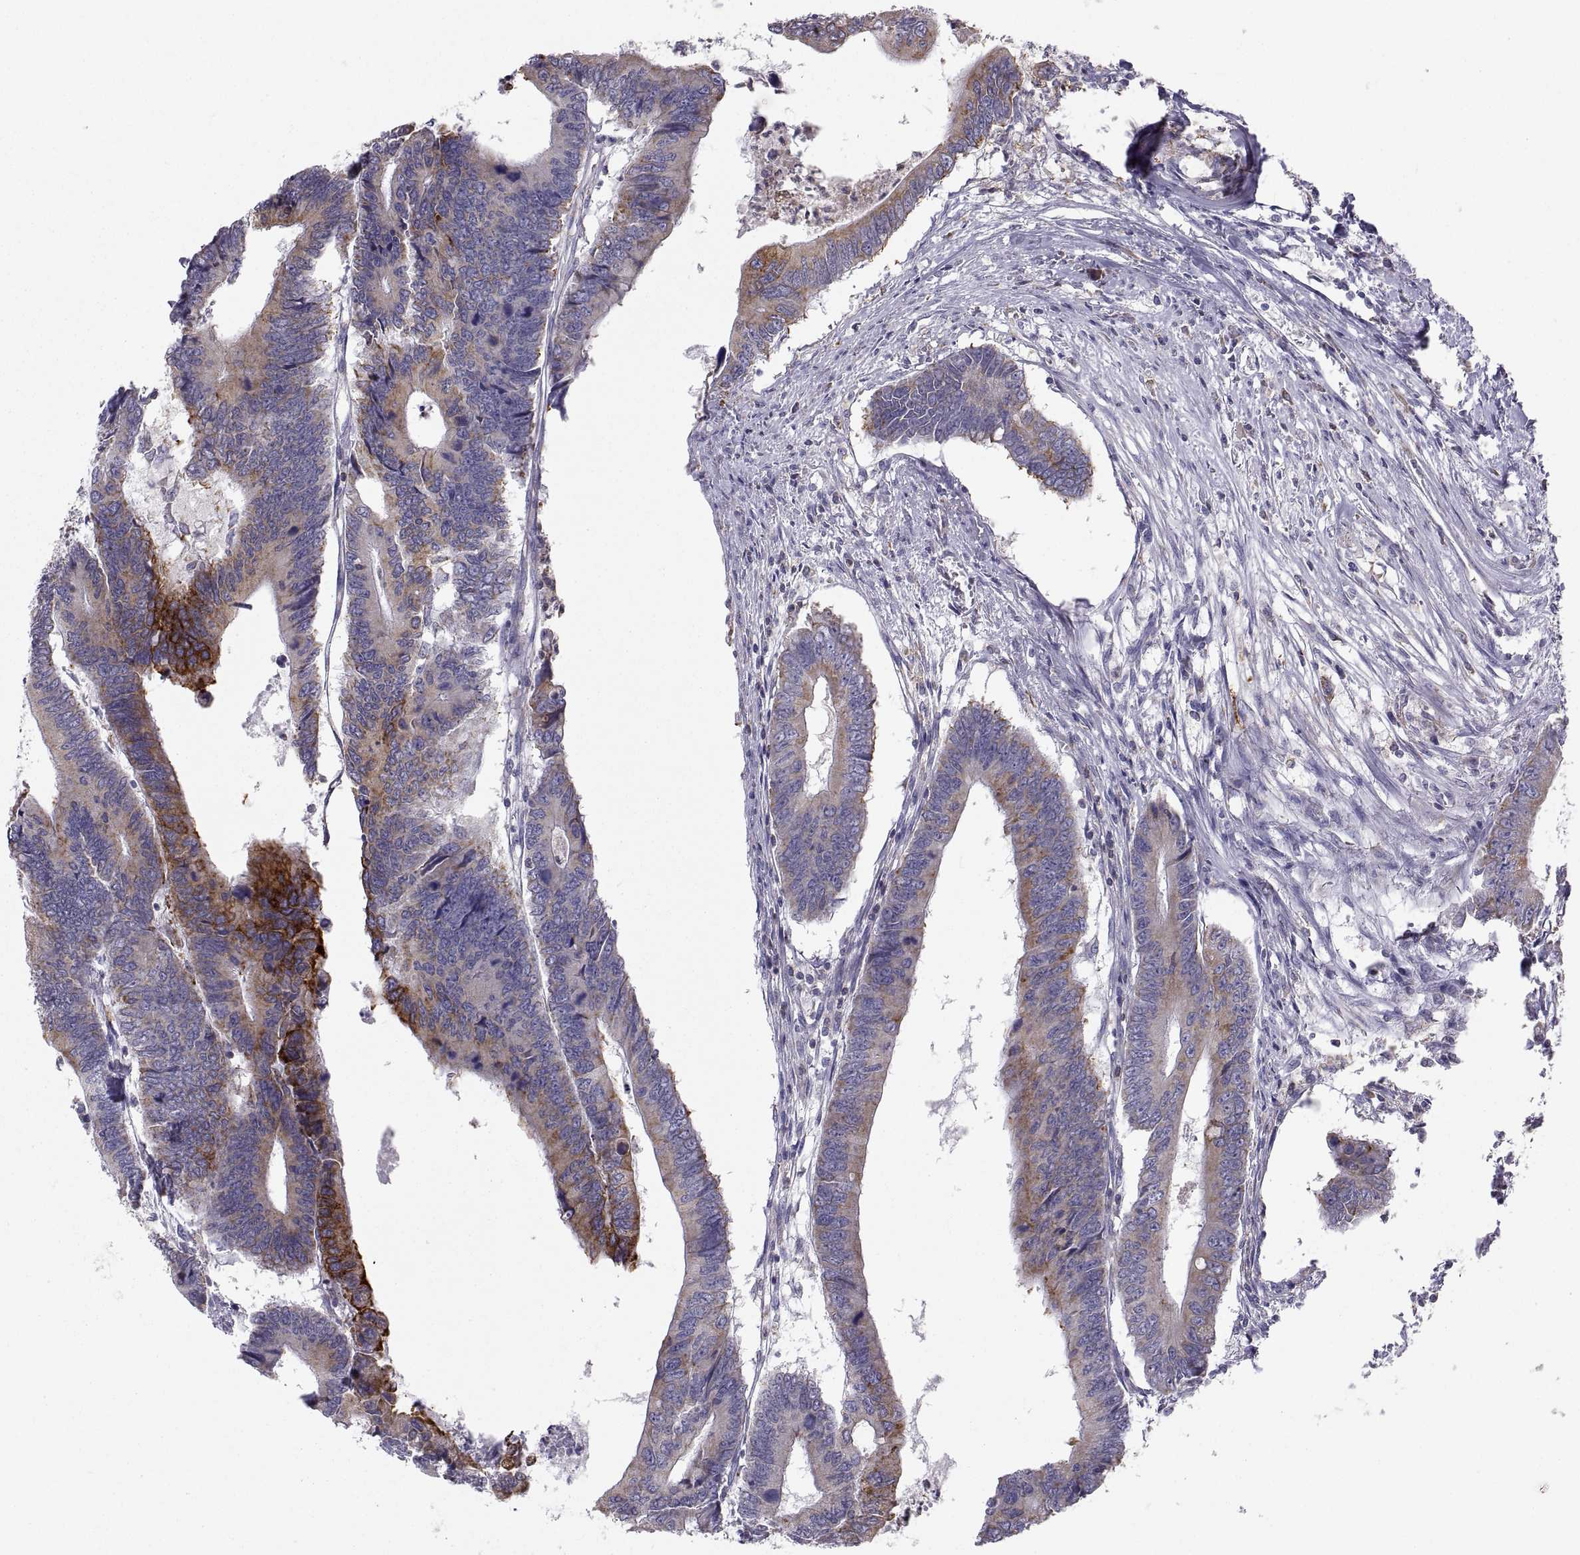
{"staining": {"intensity": "strong", "quantity": "<25%", "location": "cytoplasmic/membranous"}, "tissue": "colorectal cancer", "cell_type": "Tumor cells", "image_type": "cancer", "snomed": [{"axis": "morphology", "description": "Adenocarcinoma, NOS"}, {"axis": "topography", "description": "Colon"}], "caption": "Human adenocarcinoma (colorectal) stained for a protein (brown) displays strong cytoplasmic/membranous positive staining in approximately <25% of tumor cells.", "gene": "ERO1A", "patient": {"sex": "male", "age": 53}}